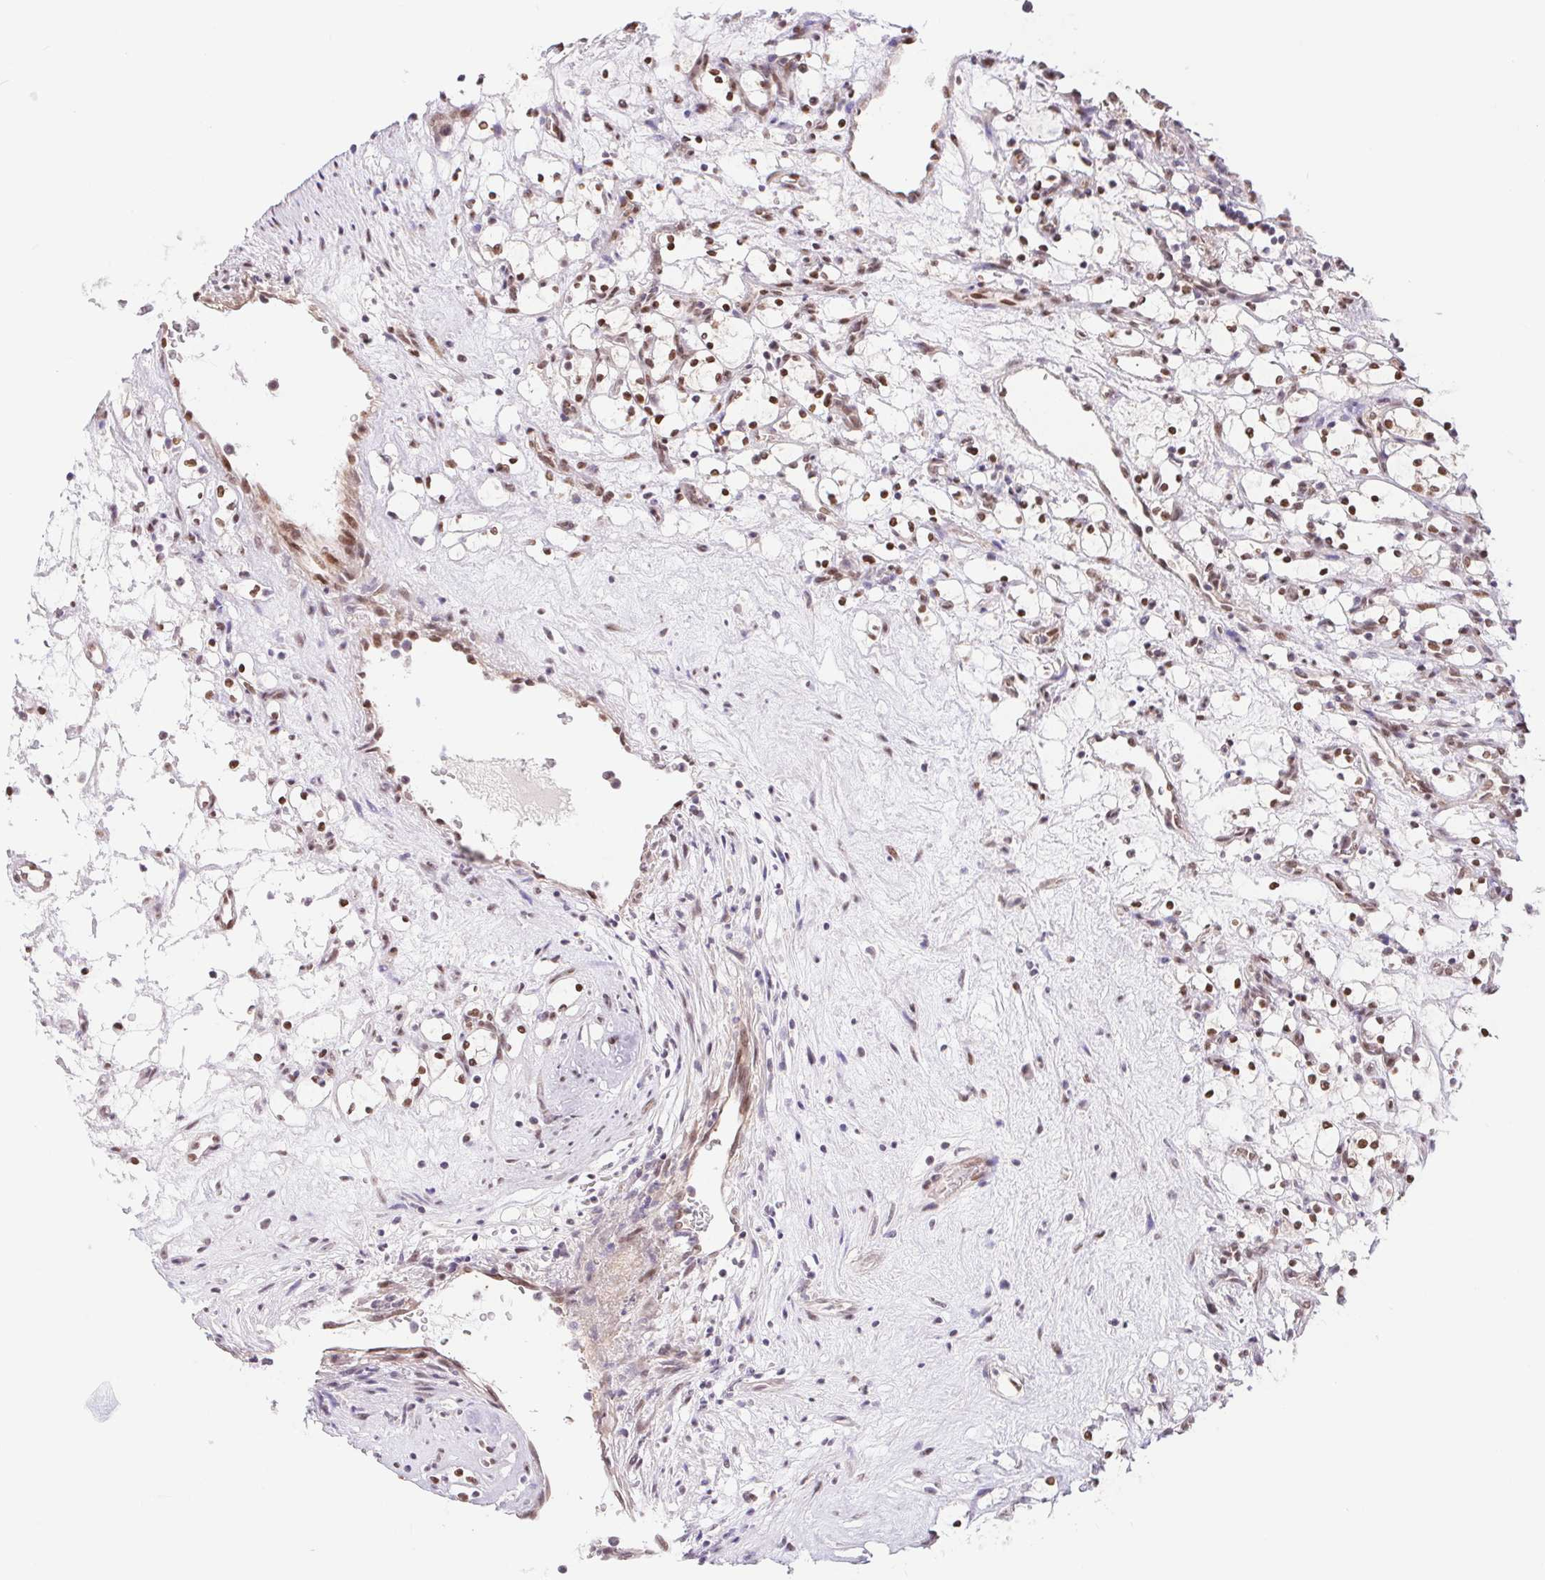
{"staining": {"intensity": "moderate", "quantity": ">75%", "location": "nuclear"}, "tissue": "renal cancer", "cell_type": "Tumor cells", "image_type": "cancer", "snomed": [{"axis": "morphology", "description": "Adenocarcinoma, NOS"}, {"axis": "topography", "description": "Kidney"}], "caption": "An immunohistochemistry (IHC) image of neoplastic tissue is shown. Protein staining in brown shows moderate nuclear positivity in renal cancer (adenocarcinoma) within tumor cells. (Brightfield microscopy of DAB IHC at high magnification).", "gene": "CAND1", "patient": {"sex": "female", "age": 69}}